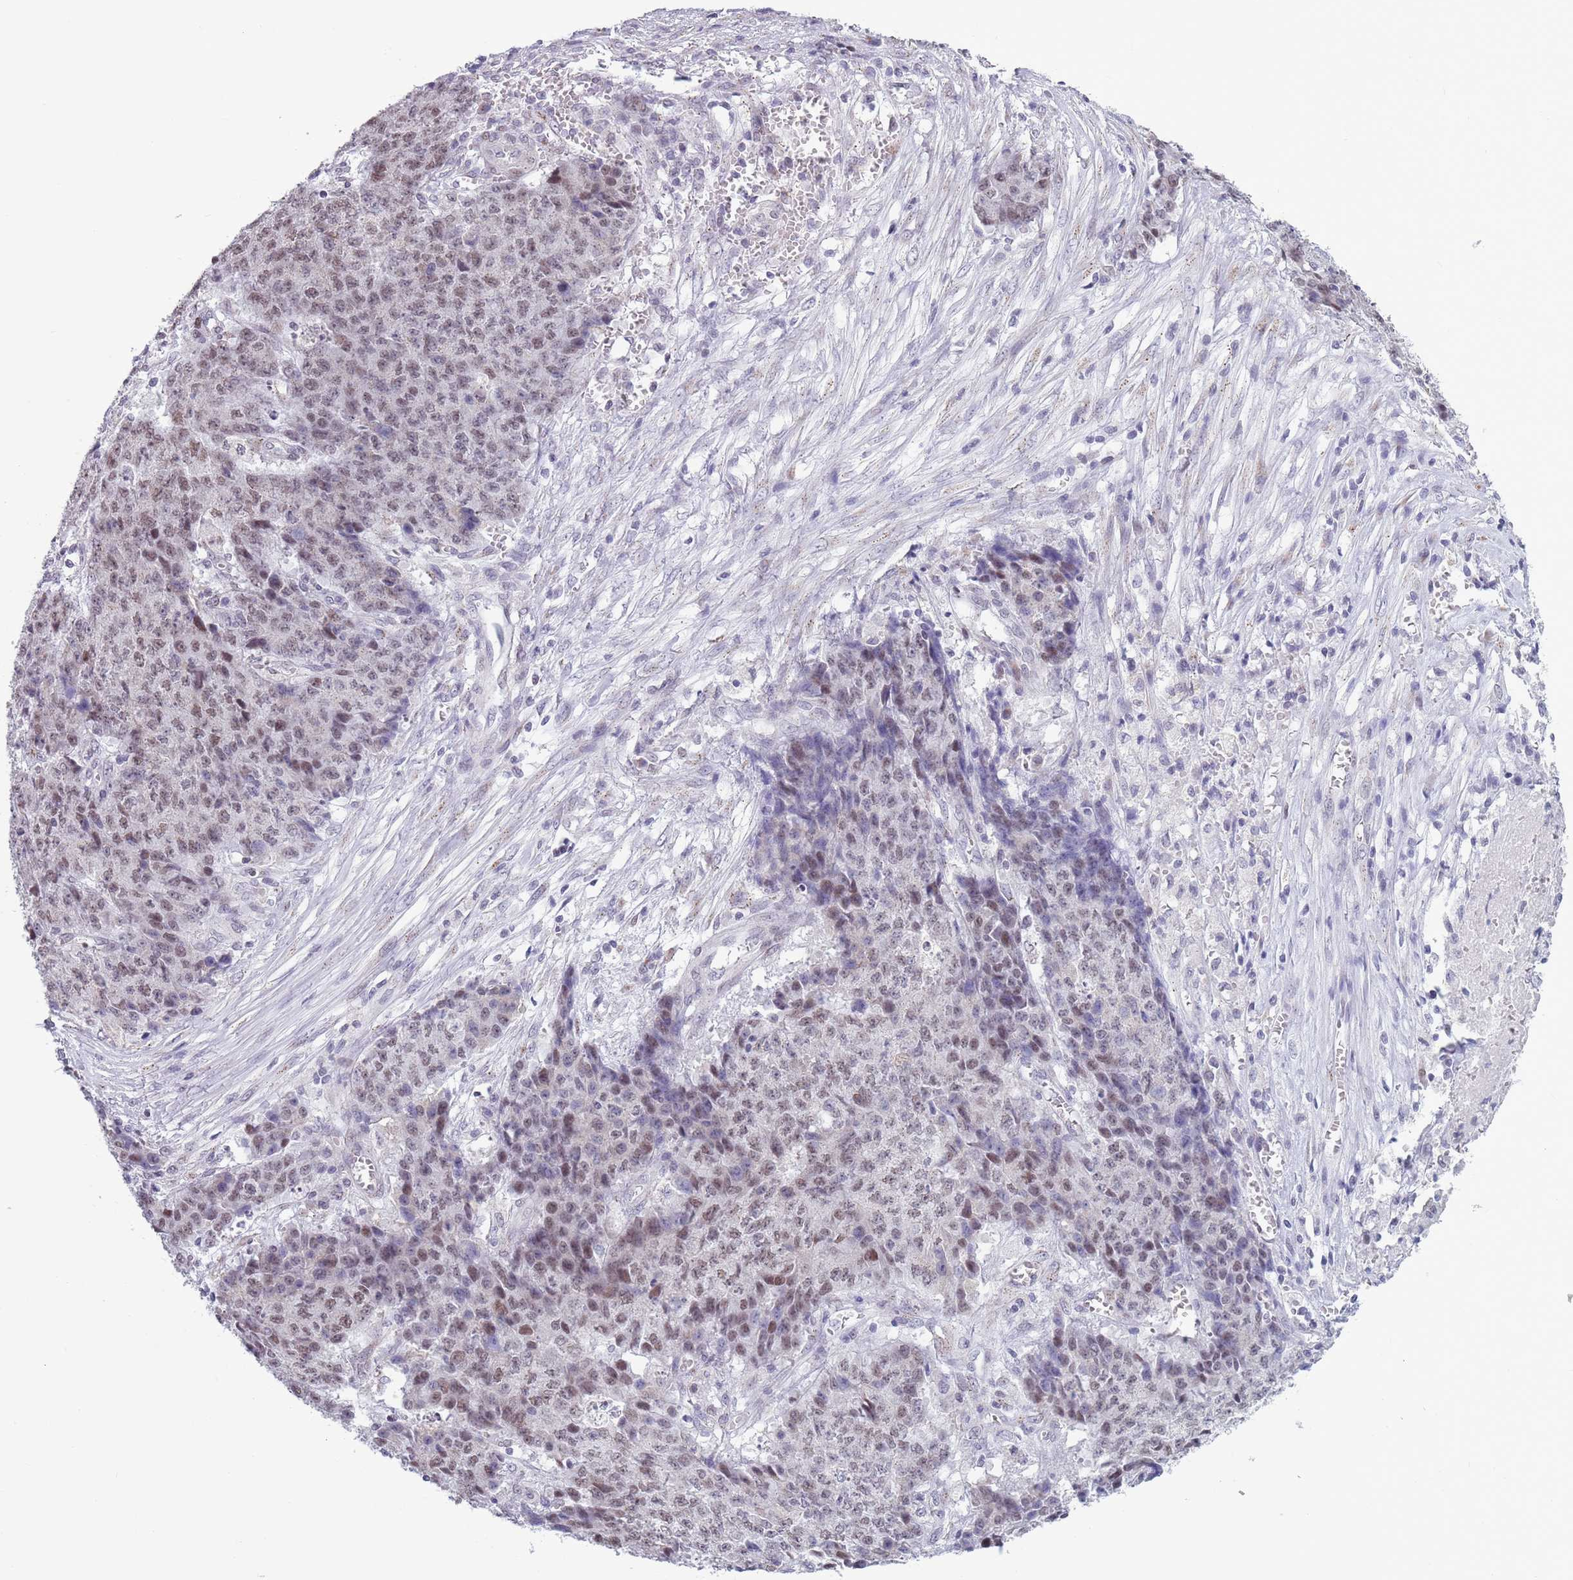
{"staining": {"intensity": "weak", "quantity": ">75%", "location": "nuclear"}, "tissue": "ovarian cancer", "cell_type": "Tumor cells", "image_type": "cancer", "snomed": [{"axis": "morphology", "description": "Carcinoma, endometroid"}, {"axis": "topography", "description": "Ovary"}], "caption": "Immunohistochemistry photomicrograph of endometroid carcinoma (ovarian) stained for a protein (brown), which exhibits low levels of weak nuclear positivity in approximately >75% of tumor cells.", "gene": "ZKSCAN2", "patient": {"sex": "female", "age": 42}}